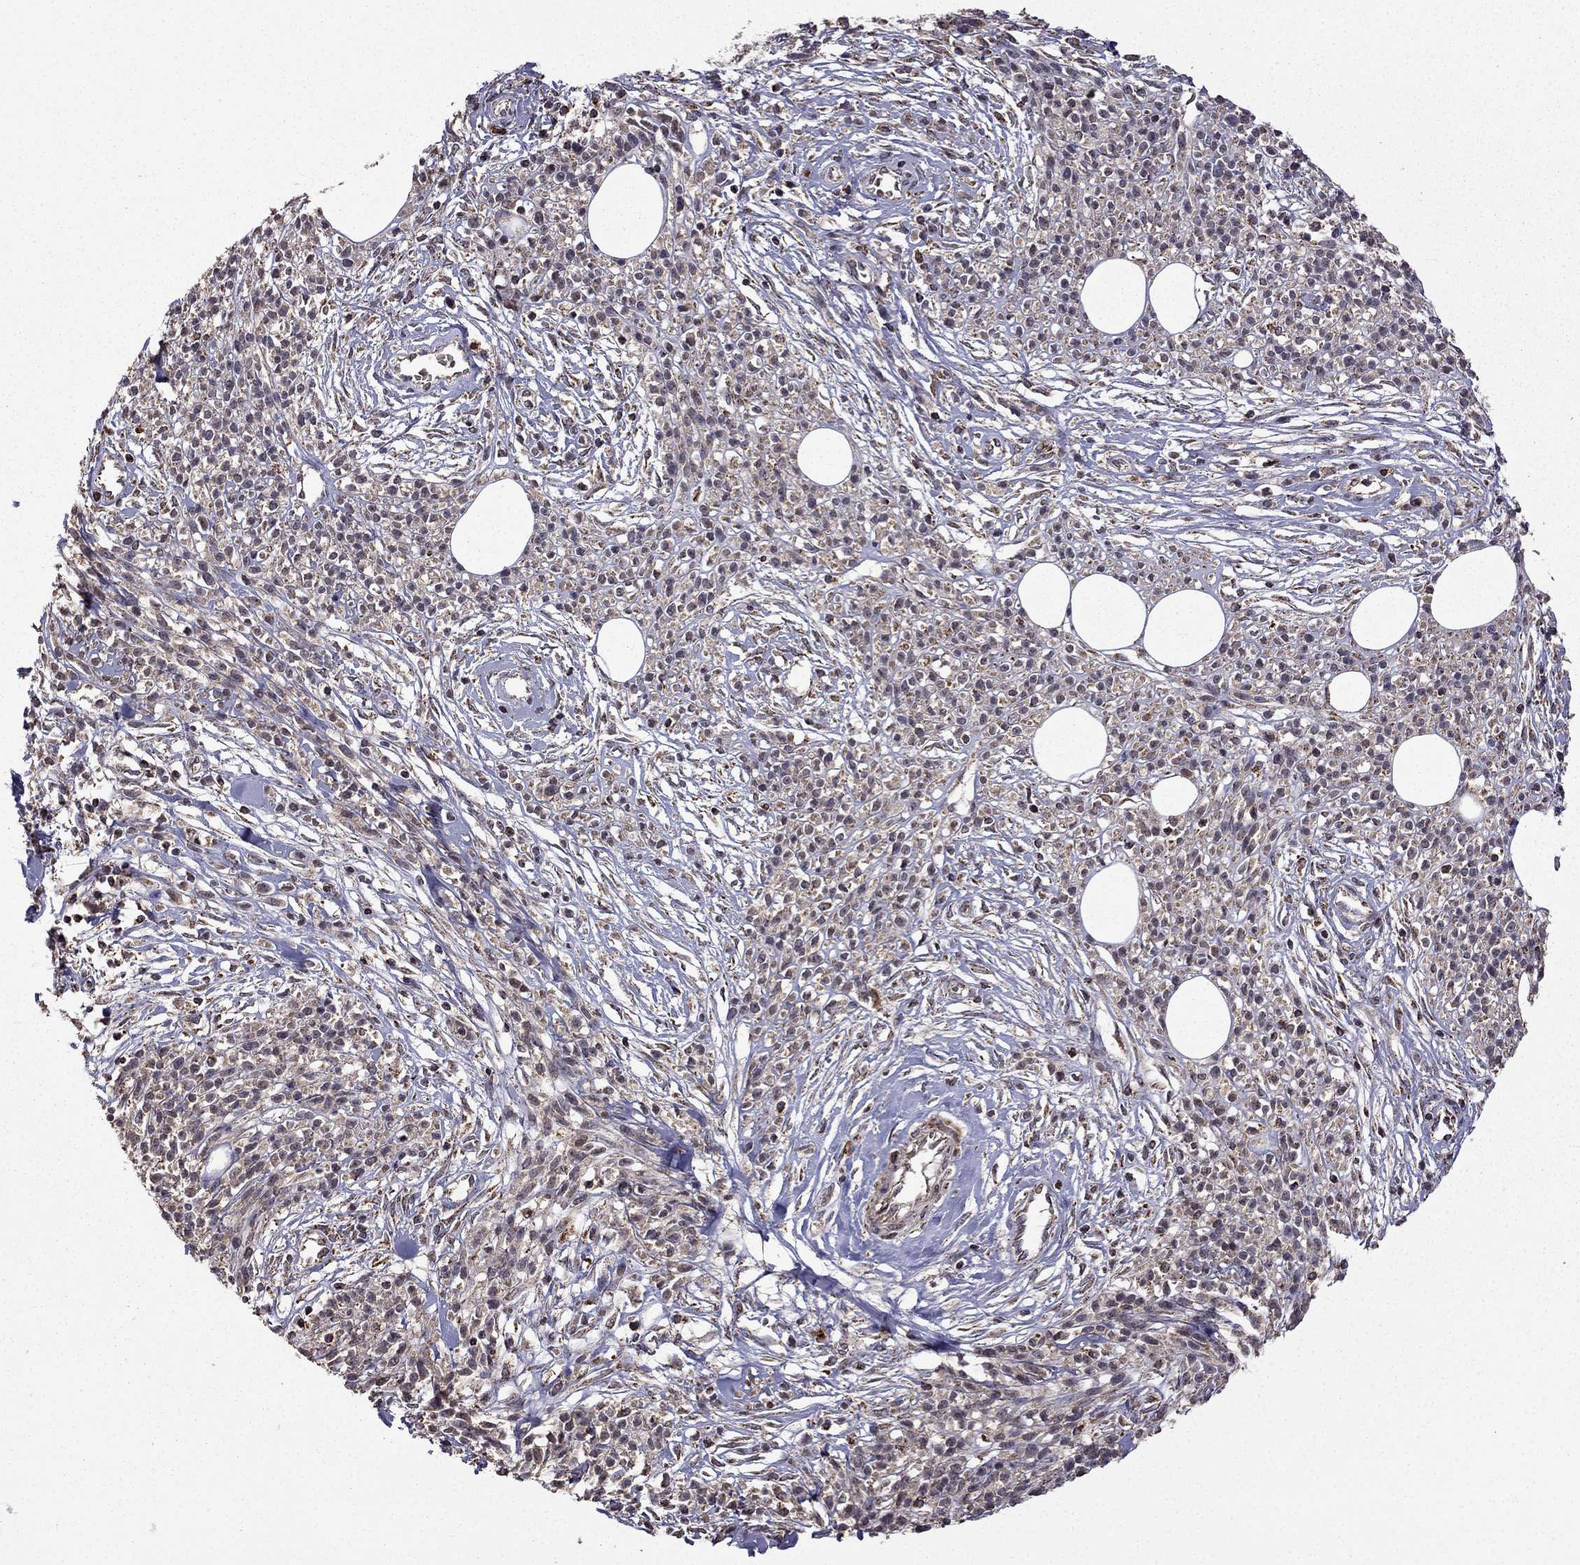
{"staining": {"intensity": "negative", "quantity": "none", "location": "none"}, "tissue": "melanoma", "cell_type": "Tumor cells", "image_type": "cancer", "snomed": [{"axis": "morphology", "description": "Malignant melanoma, NOS"}, {"axis": "topography", "description": "Skin"}, {"axis": "topography", "description": "Skin of trunk"}], "caption": "High magnification brightfield microscopy of malignant melanoma stained with DAB (brown) and counterstained with hematoxylin (blue): tumor cells show no significant staining. (DAB (3,3'-diaminobenzidine) IHC, high magnification).", "gene": "TAB2", "patient": {"sex": "male", "age": 74}}